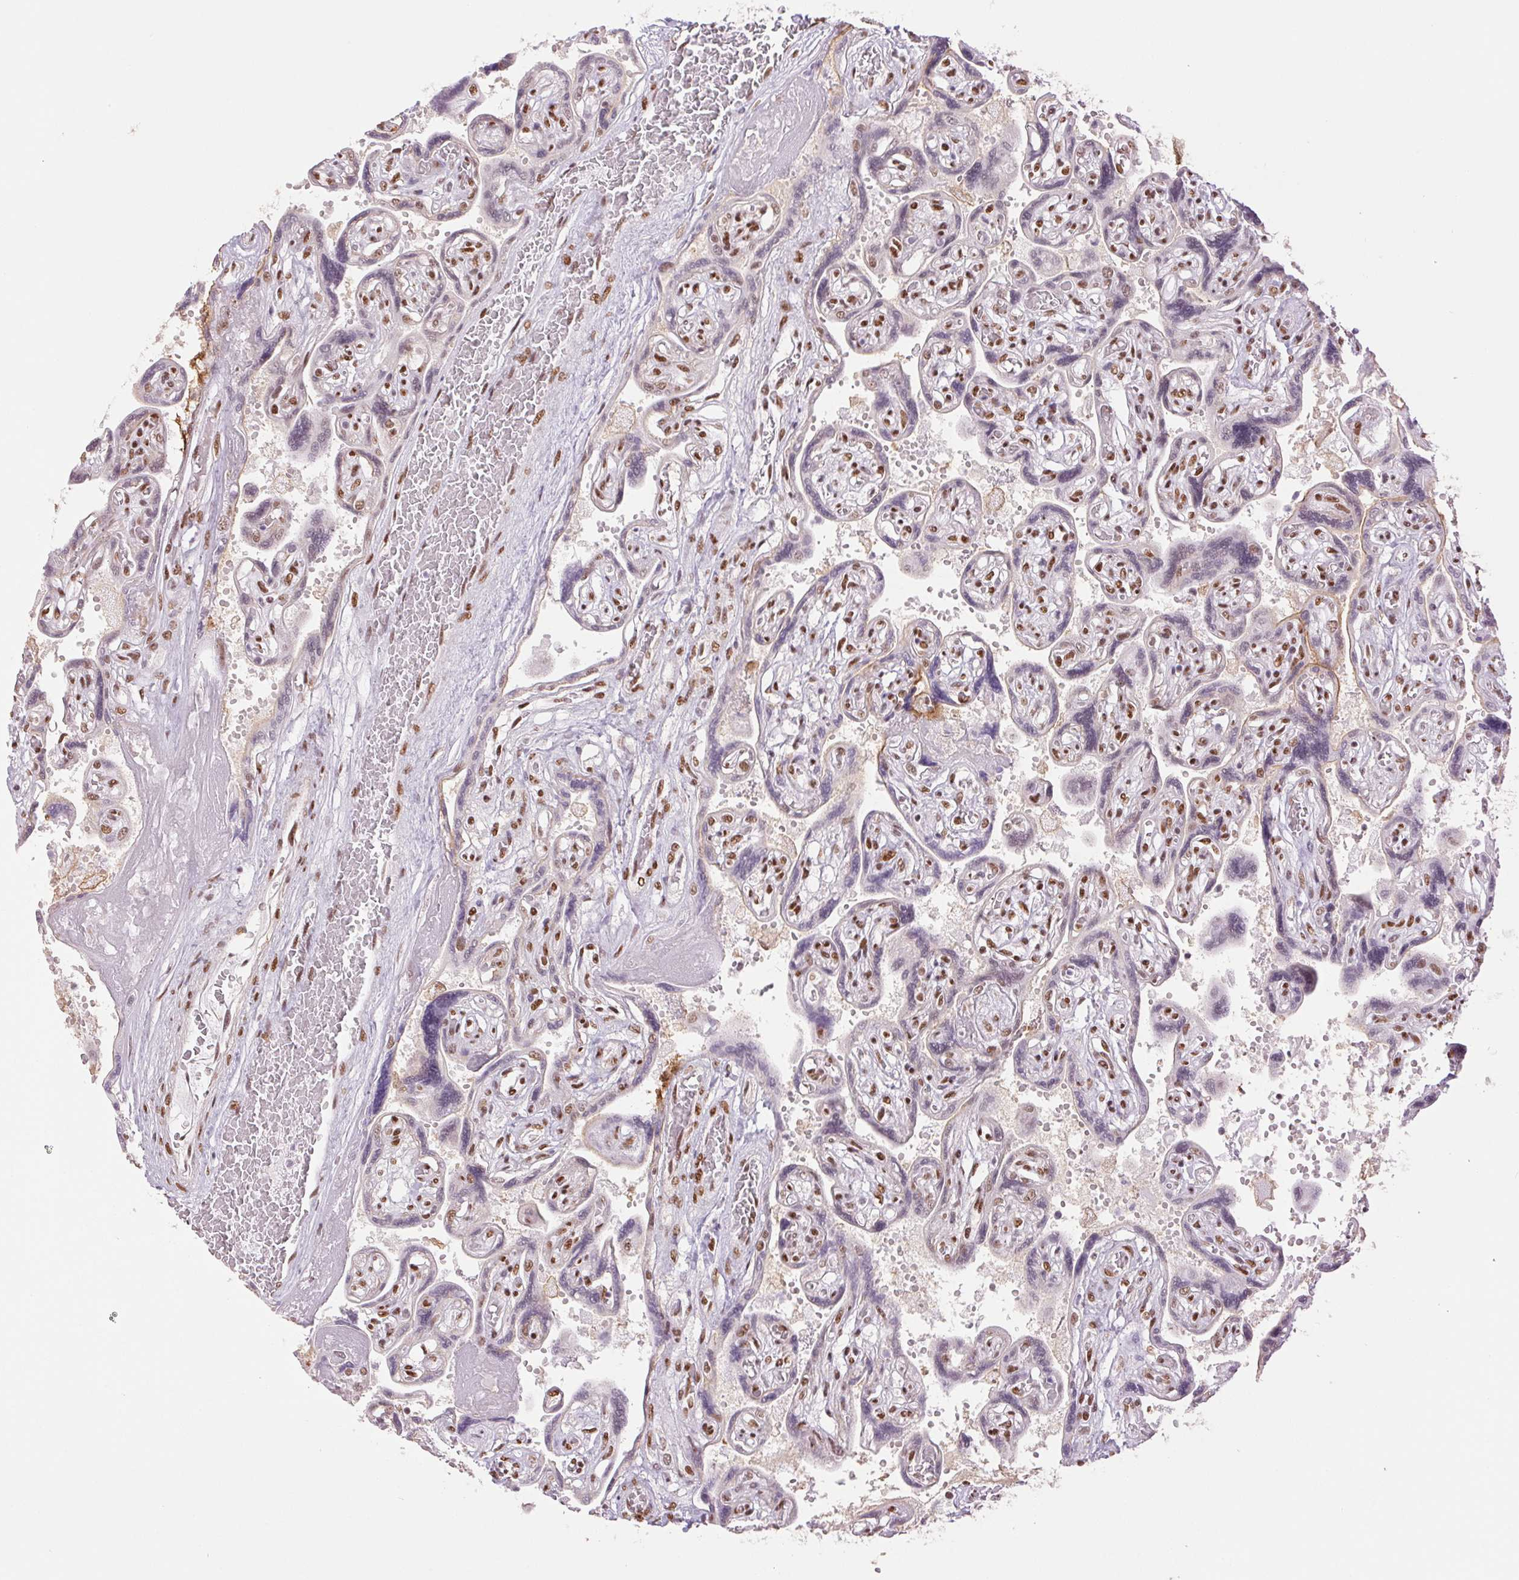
{"staining": {"intensity": "moderate", "quantity": ">75%", "location": "nuclear"}, "tissue": "placenta", "cell_type": "Decidual cells", "image_type": "normal", "snomed": [{"axis": "morphology", "description": "Normal tissue, NOS"}, {"axis": "topography", "description": "Placenta"}], "caption": "IHC image of normal placenta stained for a protein (brown), which demonstrates medium levels of moderate nuclear expression in approximately >75% of decidual cells.", "gene": "ZFR2", "patient": {"sex": "female", "age": 32}}